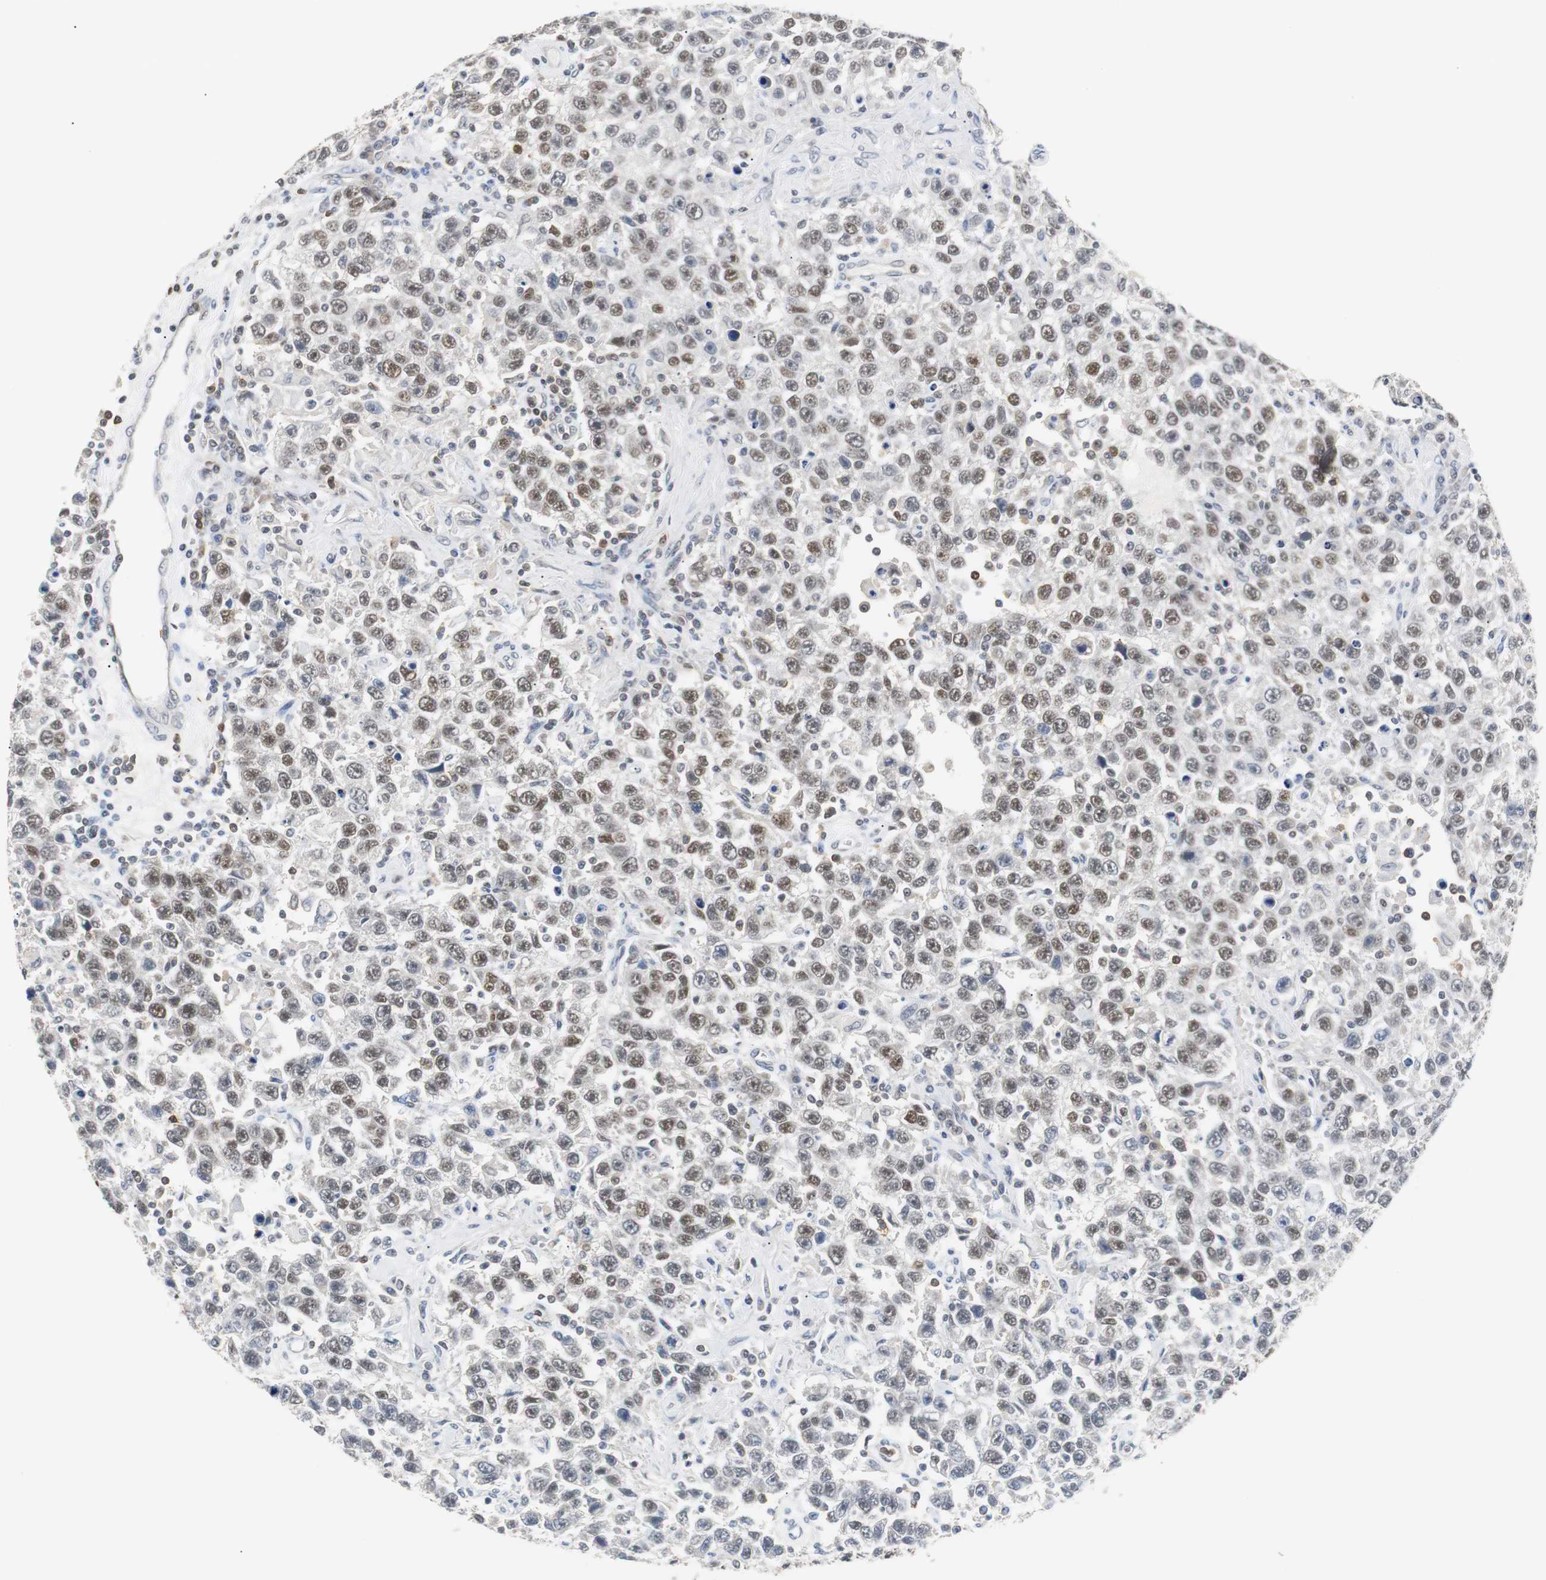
{"staining": {"intensity": "moderate", "quantity": "25%-75%", "location": "nuclear"}, "tissue": "testis cancer", "cell_type": "Tumor cells", "image_type": "cancer", "snomed": [{"axis": "morphology", "description": "Seminoma, NOS"}, {"axis": "topography", "description": "Testis"}], "caption": "Testis cancer (seminoma) stained for a protein (brown) displays moderate nuclear positive positivity in about 25%-75% of tumor cells.", "gene": "SIRT1", "patient": {"sex": "male", "age": 41}}